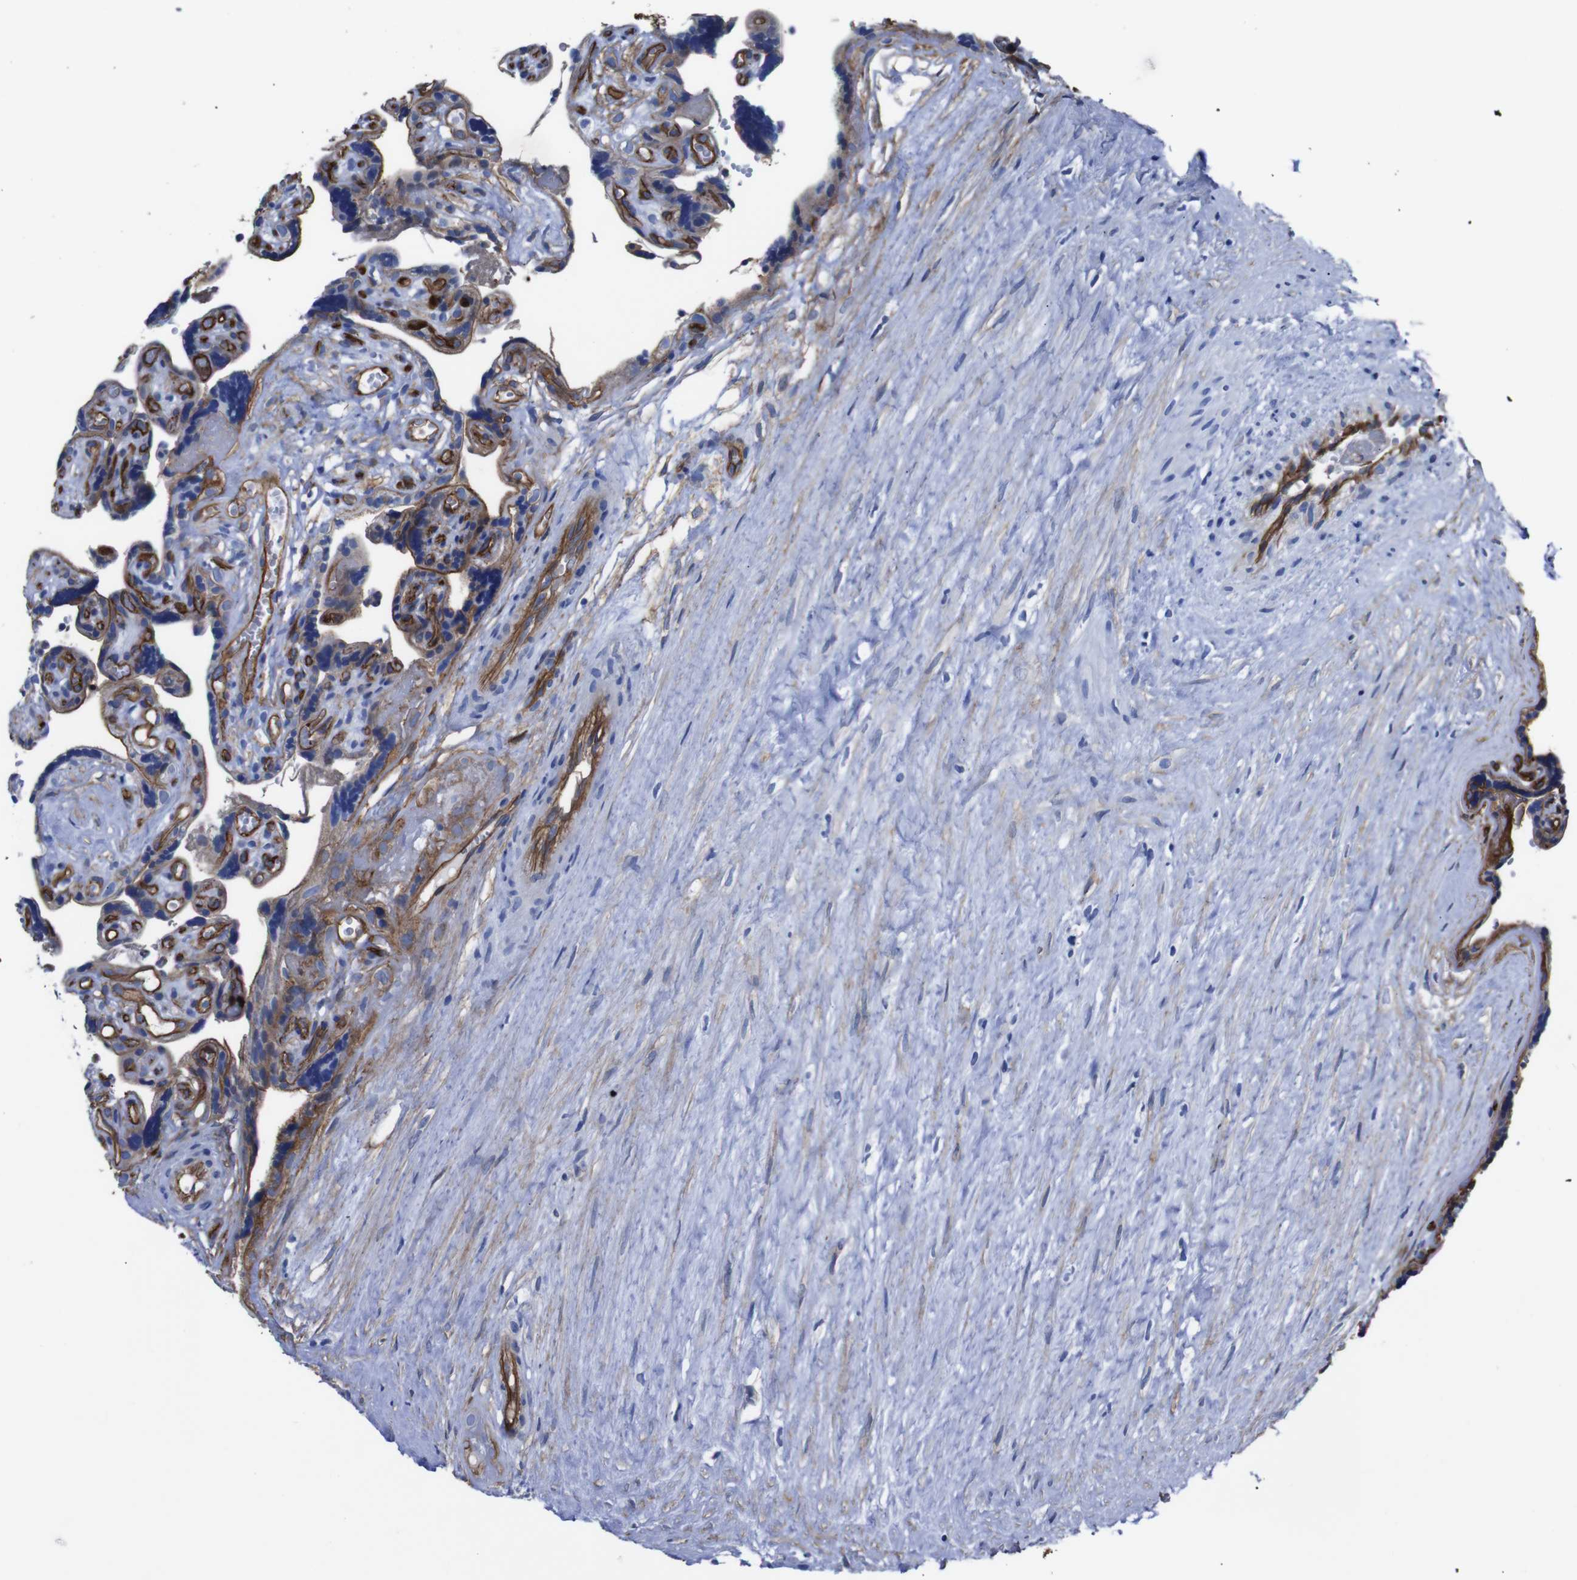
{"staining": {"intensity": "weak", "quantity": "25%-75%", "location": "cytoplasmic/membranous"}, "tissue": "placenta", "cell_type": "Trophoblastic cells", "image_type": "normal", "snomed": [{"axis": "morphology", "description": "Normal tissue, NOS"}, {"axis": "topography", "description": "Placenta"}], "caption": "An immunohistochemistry image of benign tissue is shown. Protein staining in brown shows weak cytoplasmic/membranous positivity in placenta within trophoblastic cells. (DAB (3,3'-diaminobenzidine) IHC with brightfield microscopy, high magnification).", "gene": "SPTBN1", "patient": {"sex": "female", "age": 30}}